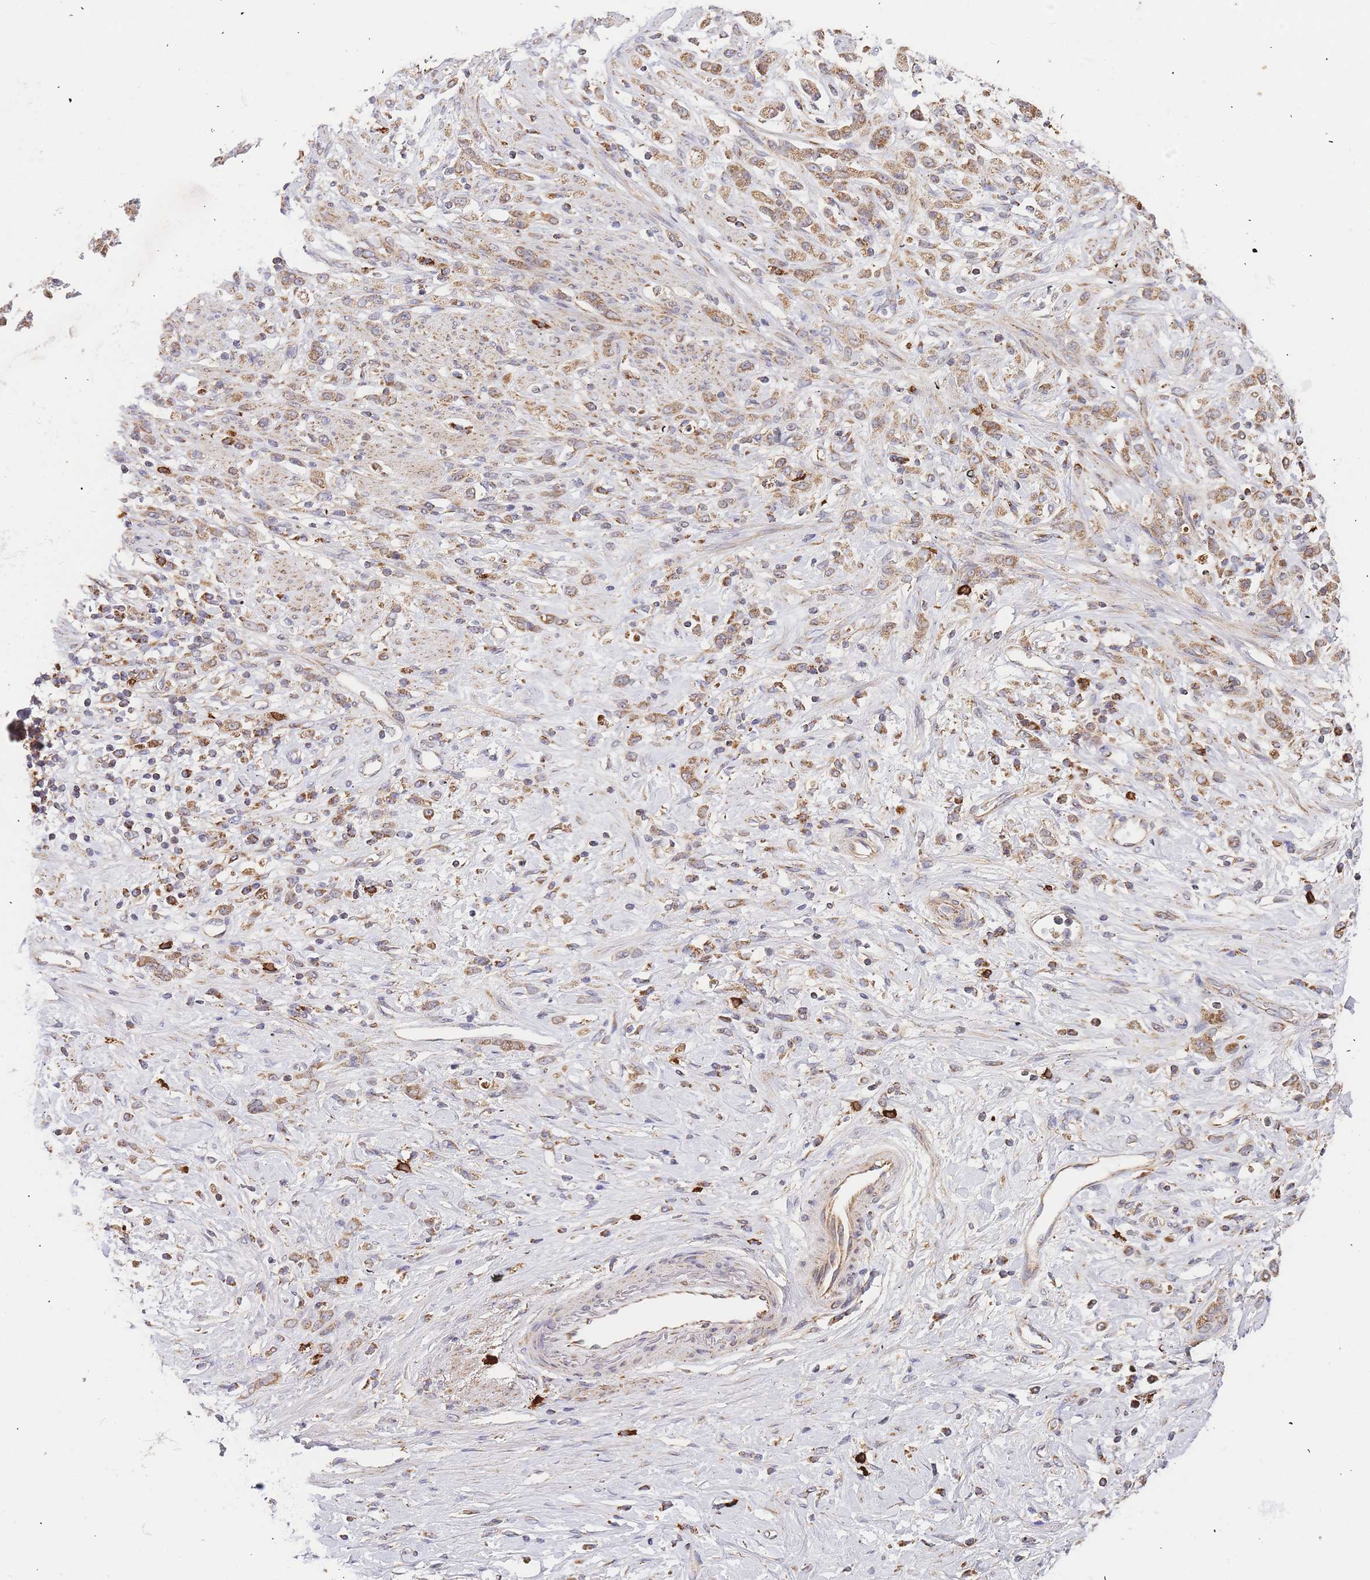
{"staining": {"intensity": "moderate", "quantity": ">75%", "location": "cytoplasmic/membranous"}, "tissue": "stomach cancer", "cell_type": "Tumor cells", "image_type": "cancer", "snomed": [{"axis": "morphology", "description": "Adenocarcinoma, NOS"}, {"axis": "topography", "description": "Stomach"}], "caption": "IHC staining of adenocarcinoma (stomach), which shows medium levels of moderate cytoplasmic/membranous positivity in about >75% of tumor cells indicating moderate cytoplasmic/membranous protein positivity. The staining was performed using DAB (3,3'-diaminobenzidine) (brown) for protein detection and nuclei were counterstained in hematoxylin (blue).", "gene": "ADCY9", "patient": {"sex": "female", "age": 60}}